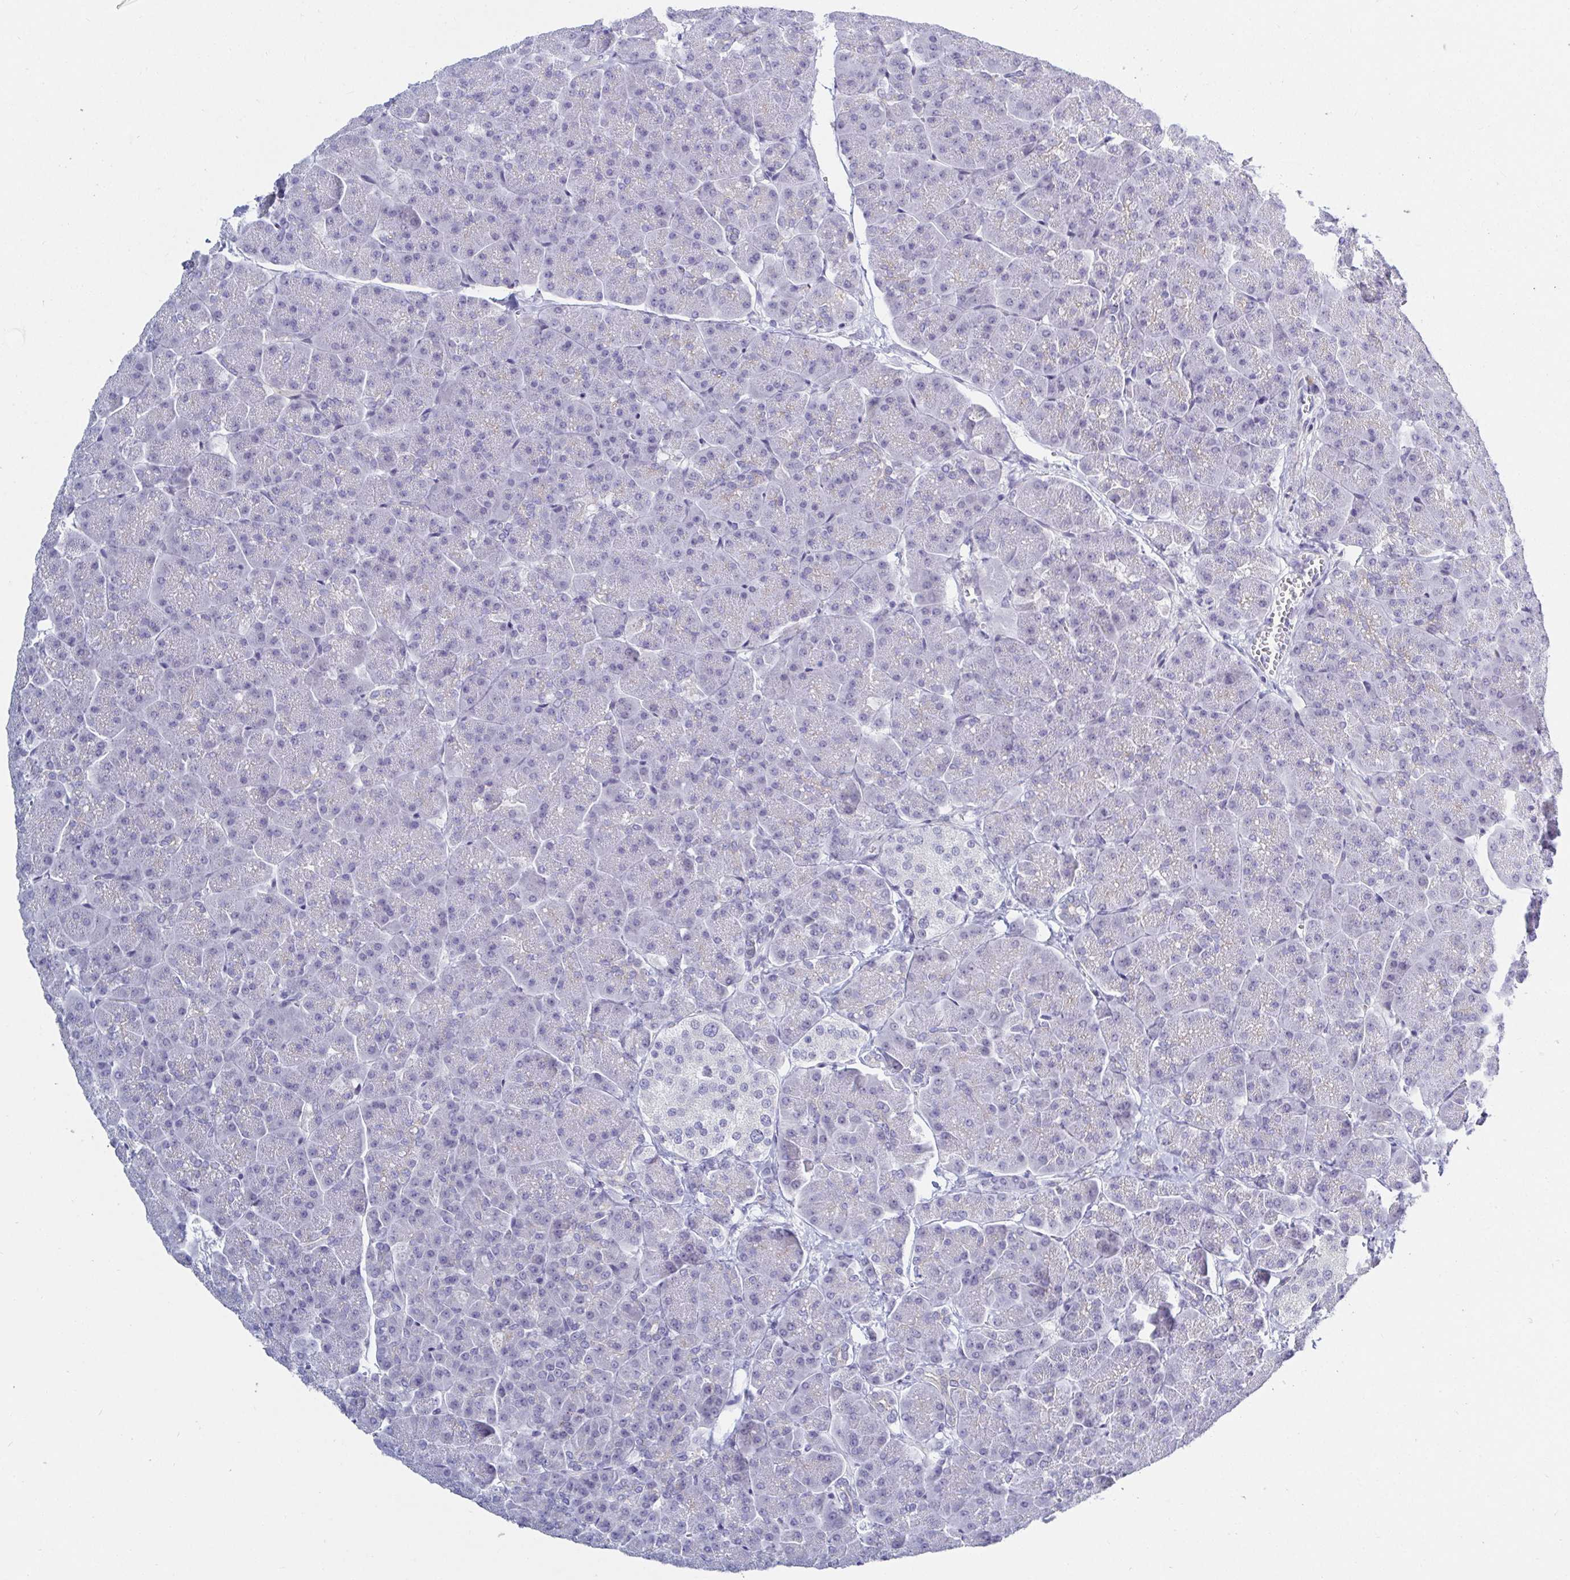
{"staining": {"intensity": "negative", "quantity": "none", "location": "none"}, "tissue": "pancreas", "cell_type": "Exocrine glandular cells", "image_type": "normal", "snomed": [{"axis": "morphology", "description": "Normal tissue, NOS"}, {"axis": "topography", "description": "Pancreas"}, {"axis": "topography", "description": "Peripheral nerve tissue"}], "caption": "There is no significant staining in exocrine glandular cells of pancreas. (Brightfield microscopy of DAB (3,3'-diaminobenzidine) IHC at high magnification).", "gene": "OR10K1", "patient": {"sex": "male", "age": 54}}